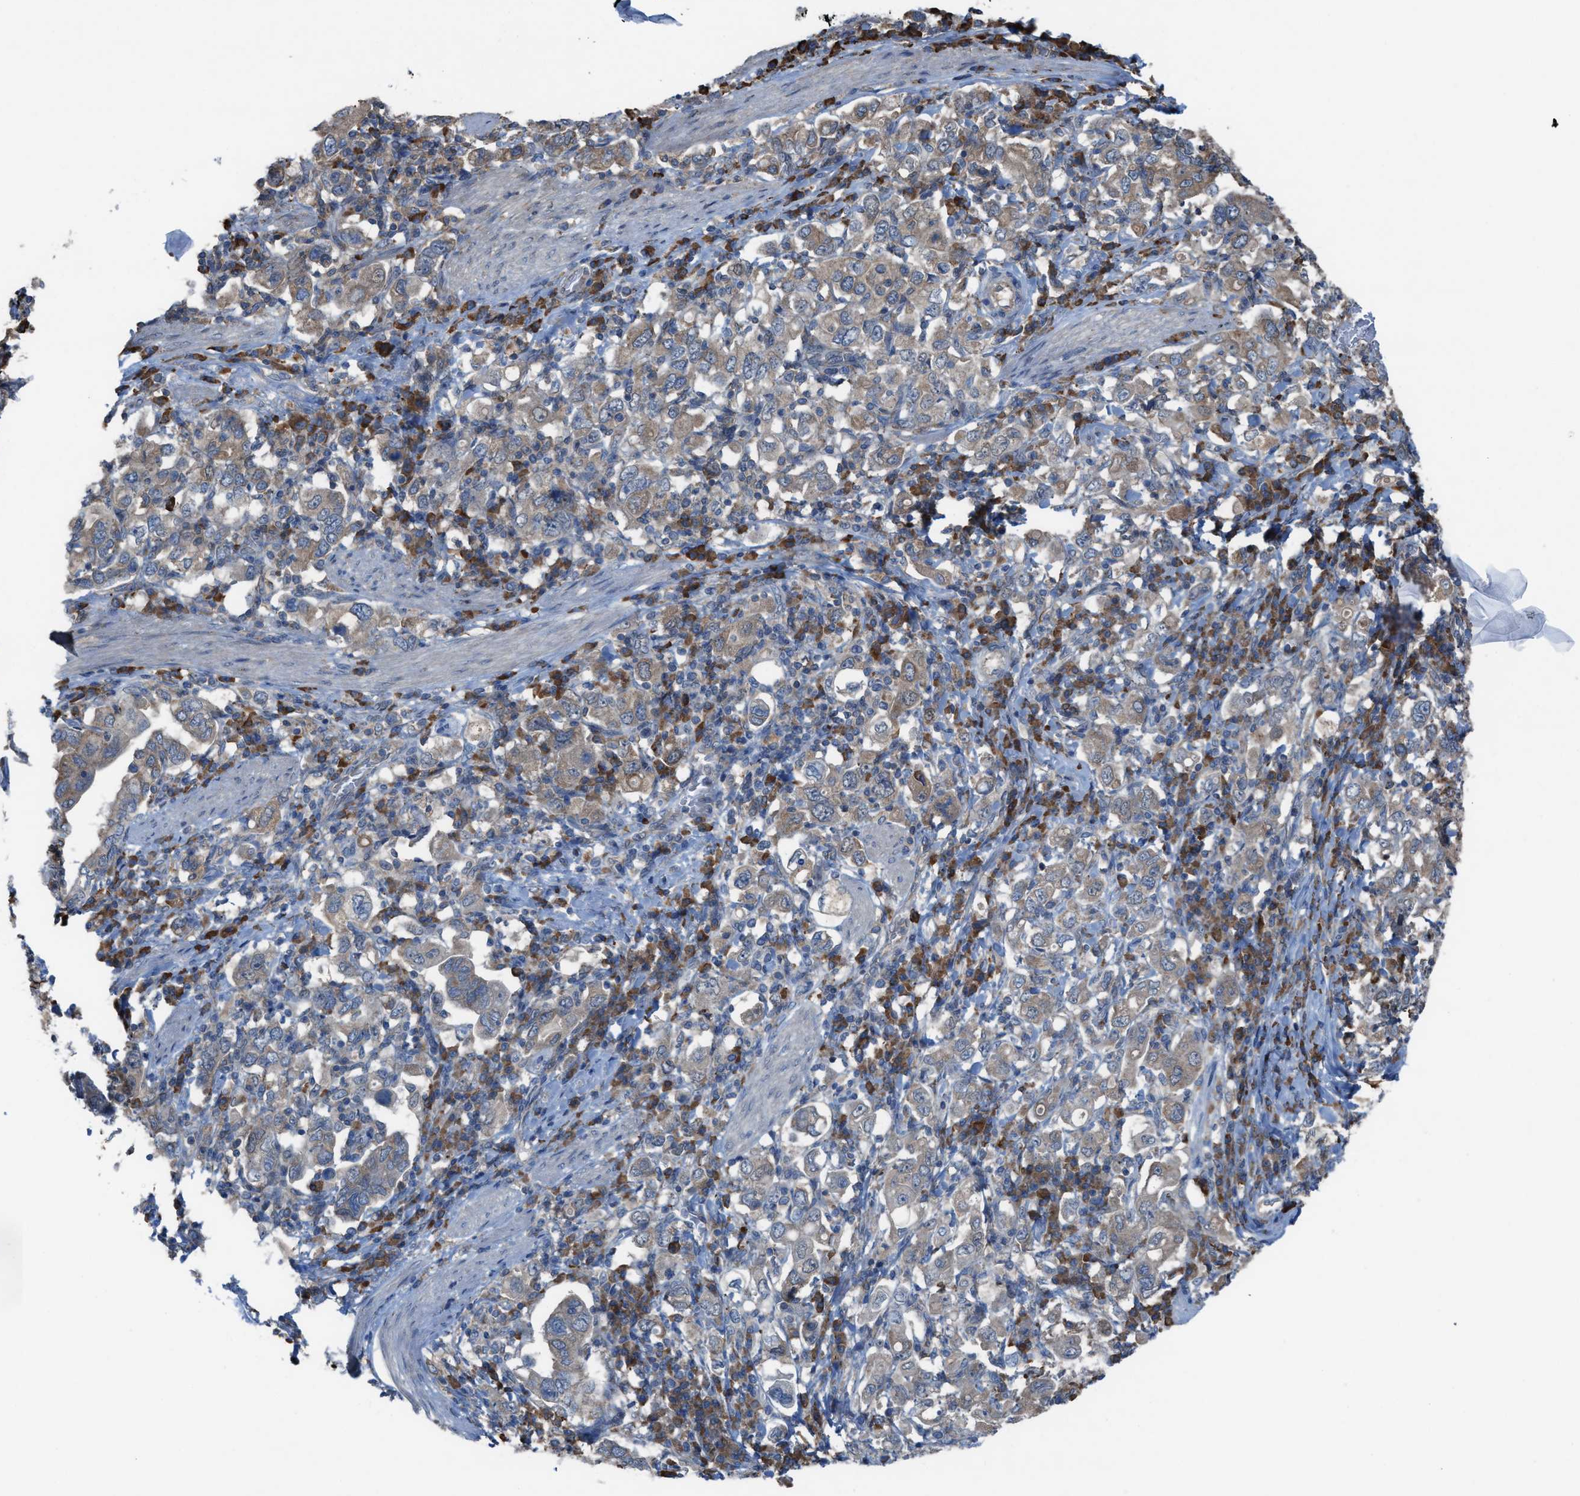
{"staining": {"intensity": "weak", "quantity": "25%-75%", "location": "cytoplasmic/membranous"}, "tissue": "stomach cancer", "cell_type": "Tumor cells", "image_type": "cancer", "snomed": [{"axis": "morphology", "description": "Adenocarcinoma, NOS"}, {"axis": "topography", "description": "Stomach, upper"}], "caption": "Immunohistochemical staining of adenocarcinoma (stomach) reveals low levels of weak cytoplasmic/membranous positivity in about 25%-75% of tumor cells.", "gene": "PLAA", "patient": {"sex": "male", "age": 62}}